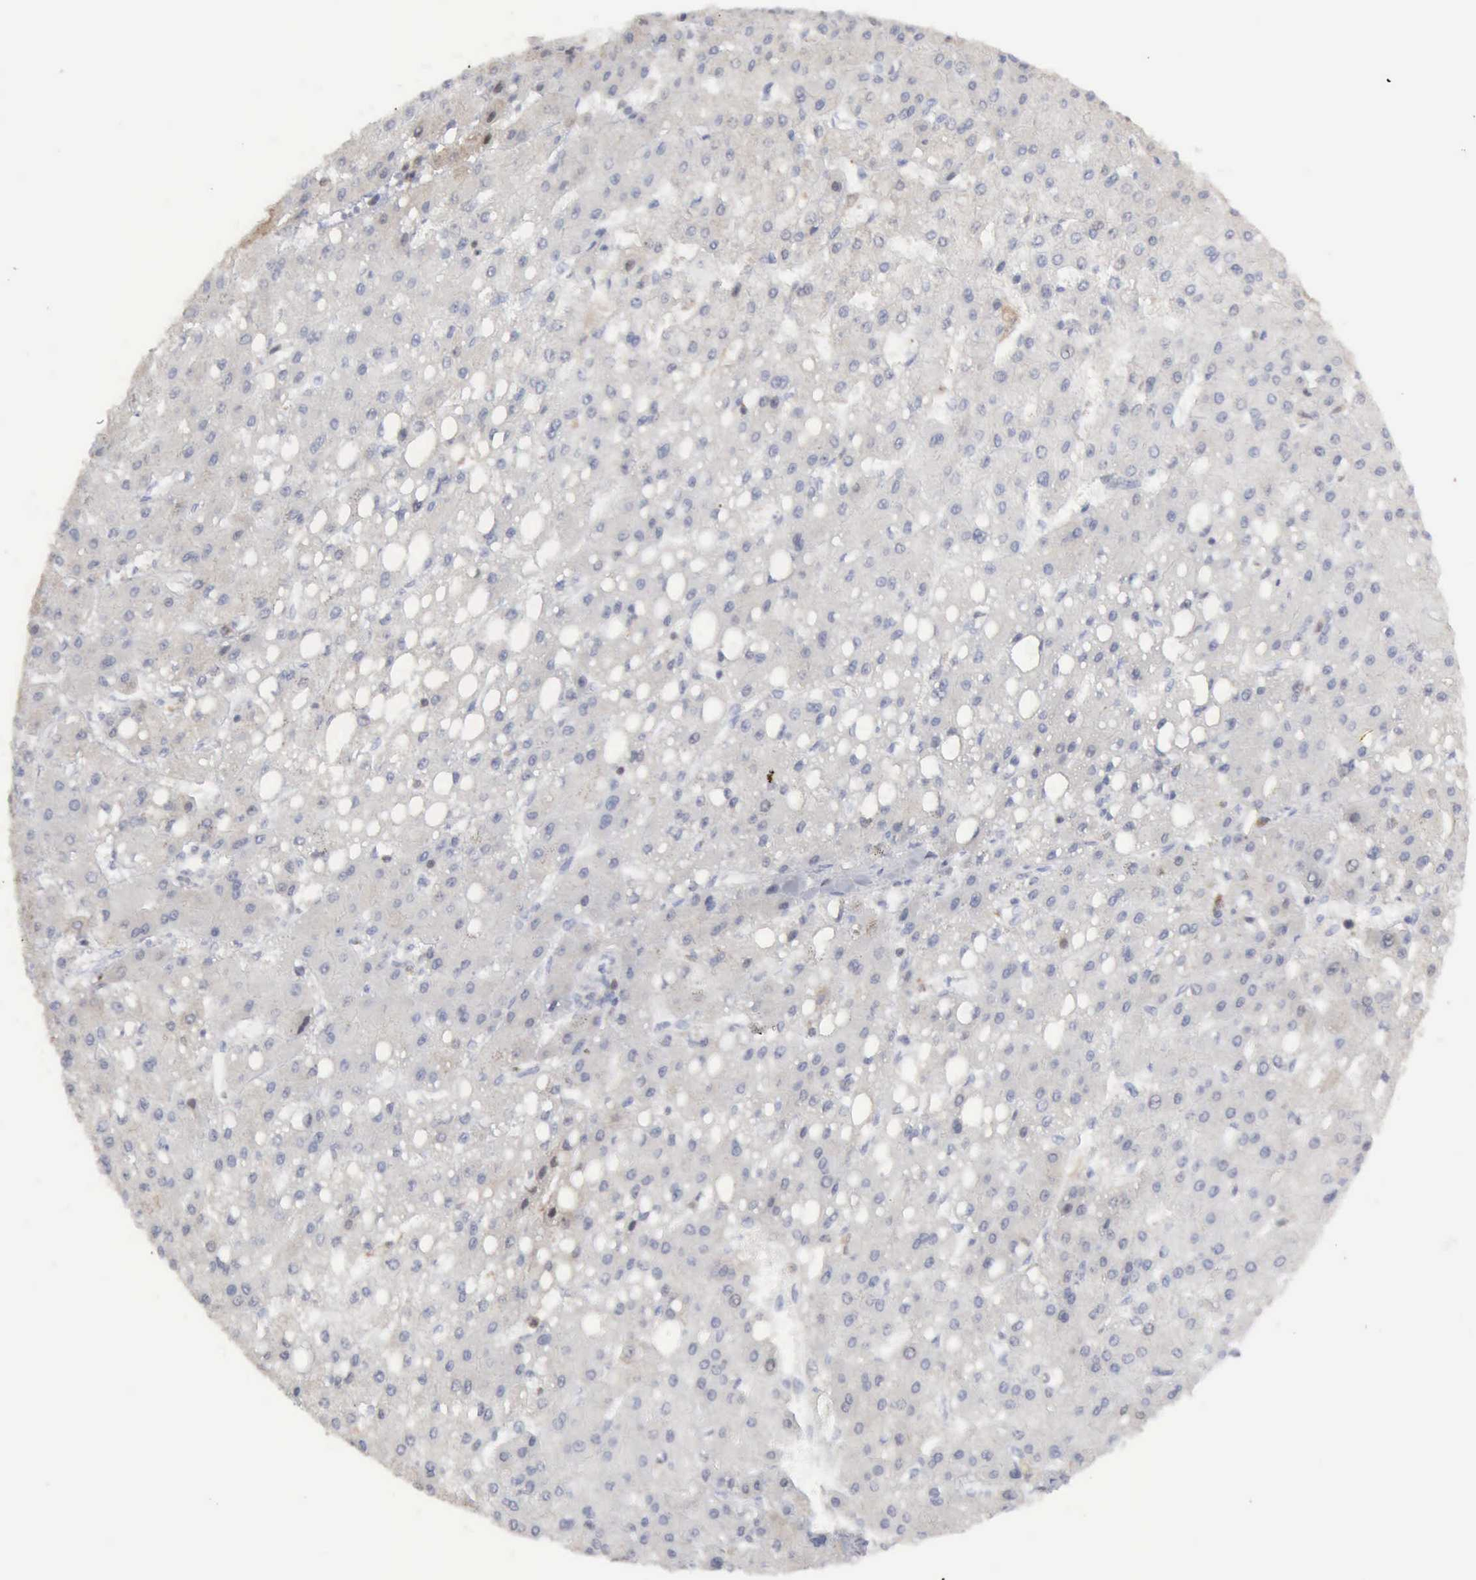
{"staining": {"intensity": "negative", "quantity": "none", "location": "none"}, "tissue": "liver cancer", "cell_type": "Tumor cells", "image_type": "cancer", "snomed": [{"axis": "morphology", "description": "Carcinoma, Hepatocellular, NOS"}, {"axis": "topography", "description": "Liver"}], "caption": "The immunohistochemistry micrograph has no significant positivity in tumor cells of liver hepatocellular carcinoma tissue.", "gene": "STAT1", "patient": {"sex": "female", "age": 52}}